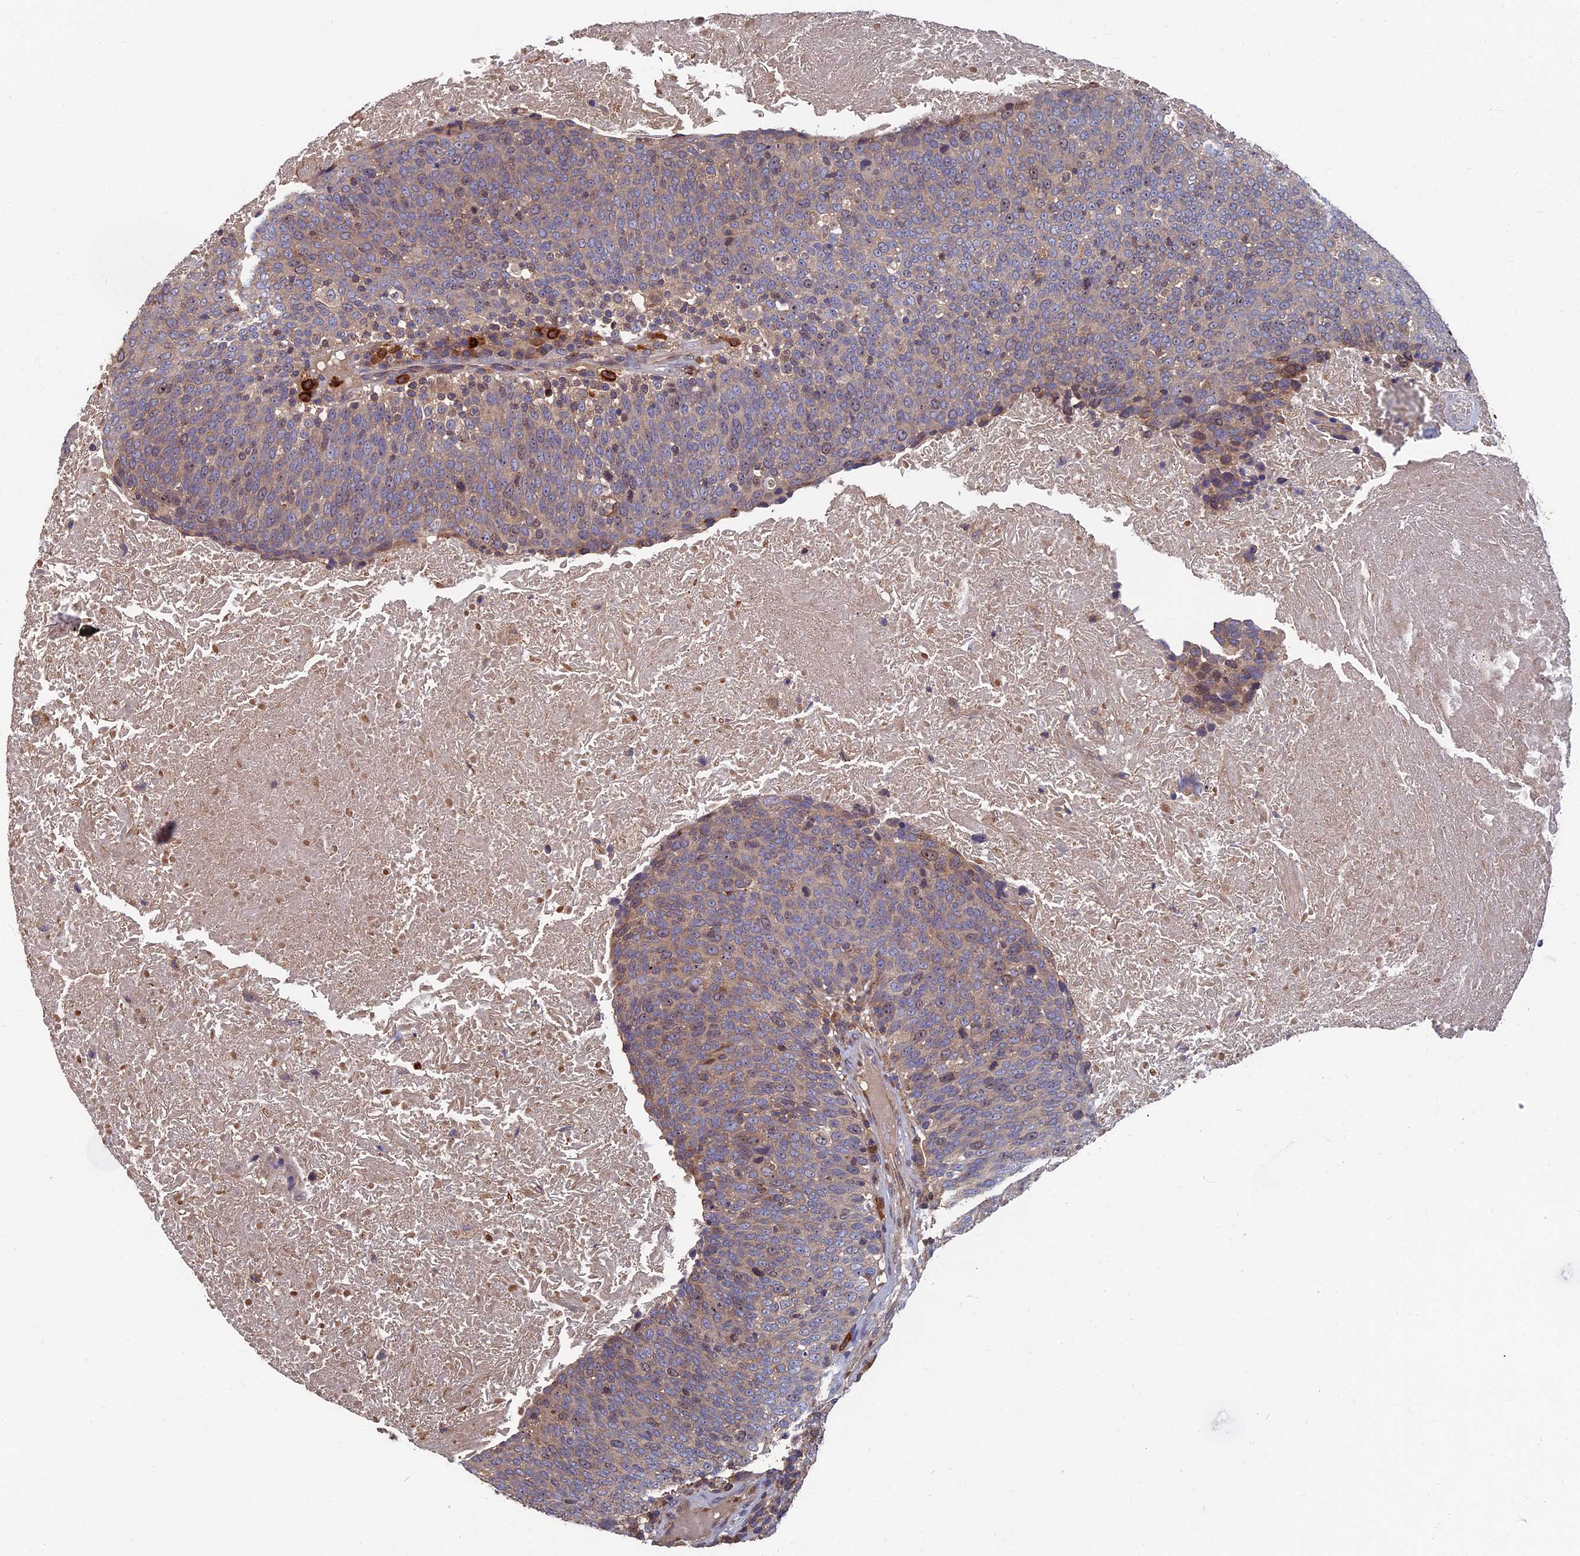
{"staining": {"intensity": "weak", "quantity": "25%-75%", "location": "cytoplasmic/membranous"}, "tissue": "head and neck cancer", "cell_type": "Tumor cells", "image_type": "cancer", "snomed": [{"axis": "morphology", "description": "Squamous cell carcinoma, NOS"}, {"axis": "morphology", "description": "Squamous cell carcinoma, metastatic, NOS"}, {"axis": "topography", "description": "Lymph node"}, {"axis": "topography", "description": "Head-Neck"}], "caption": "A micrograph showing weak cytoplasmic/membranous expression in about 25%-75% of tumor cells in head and neck metastatic squamous cell carcinoma, as visualized by brown immunohistochemical staining.", "gene": "TNK2", "patient": {"sex": "male", "age": 62}}